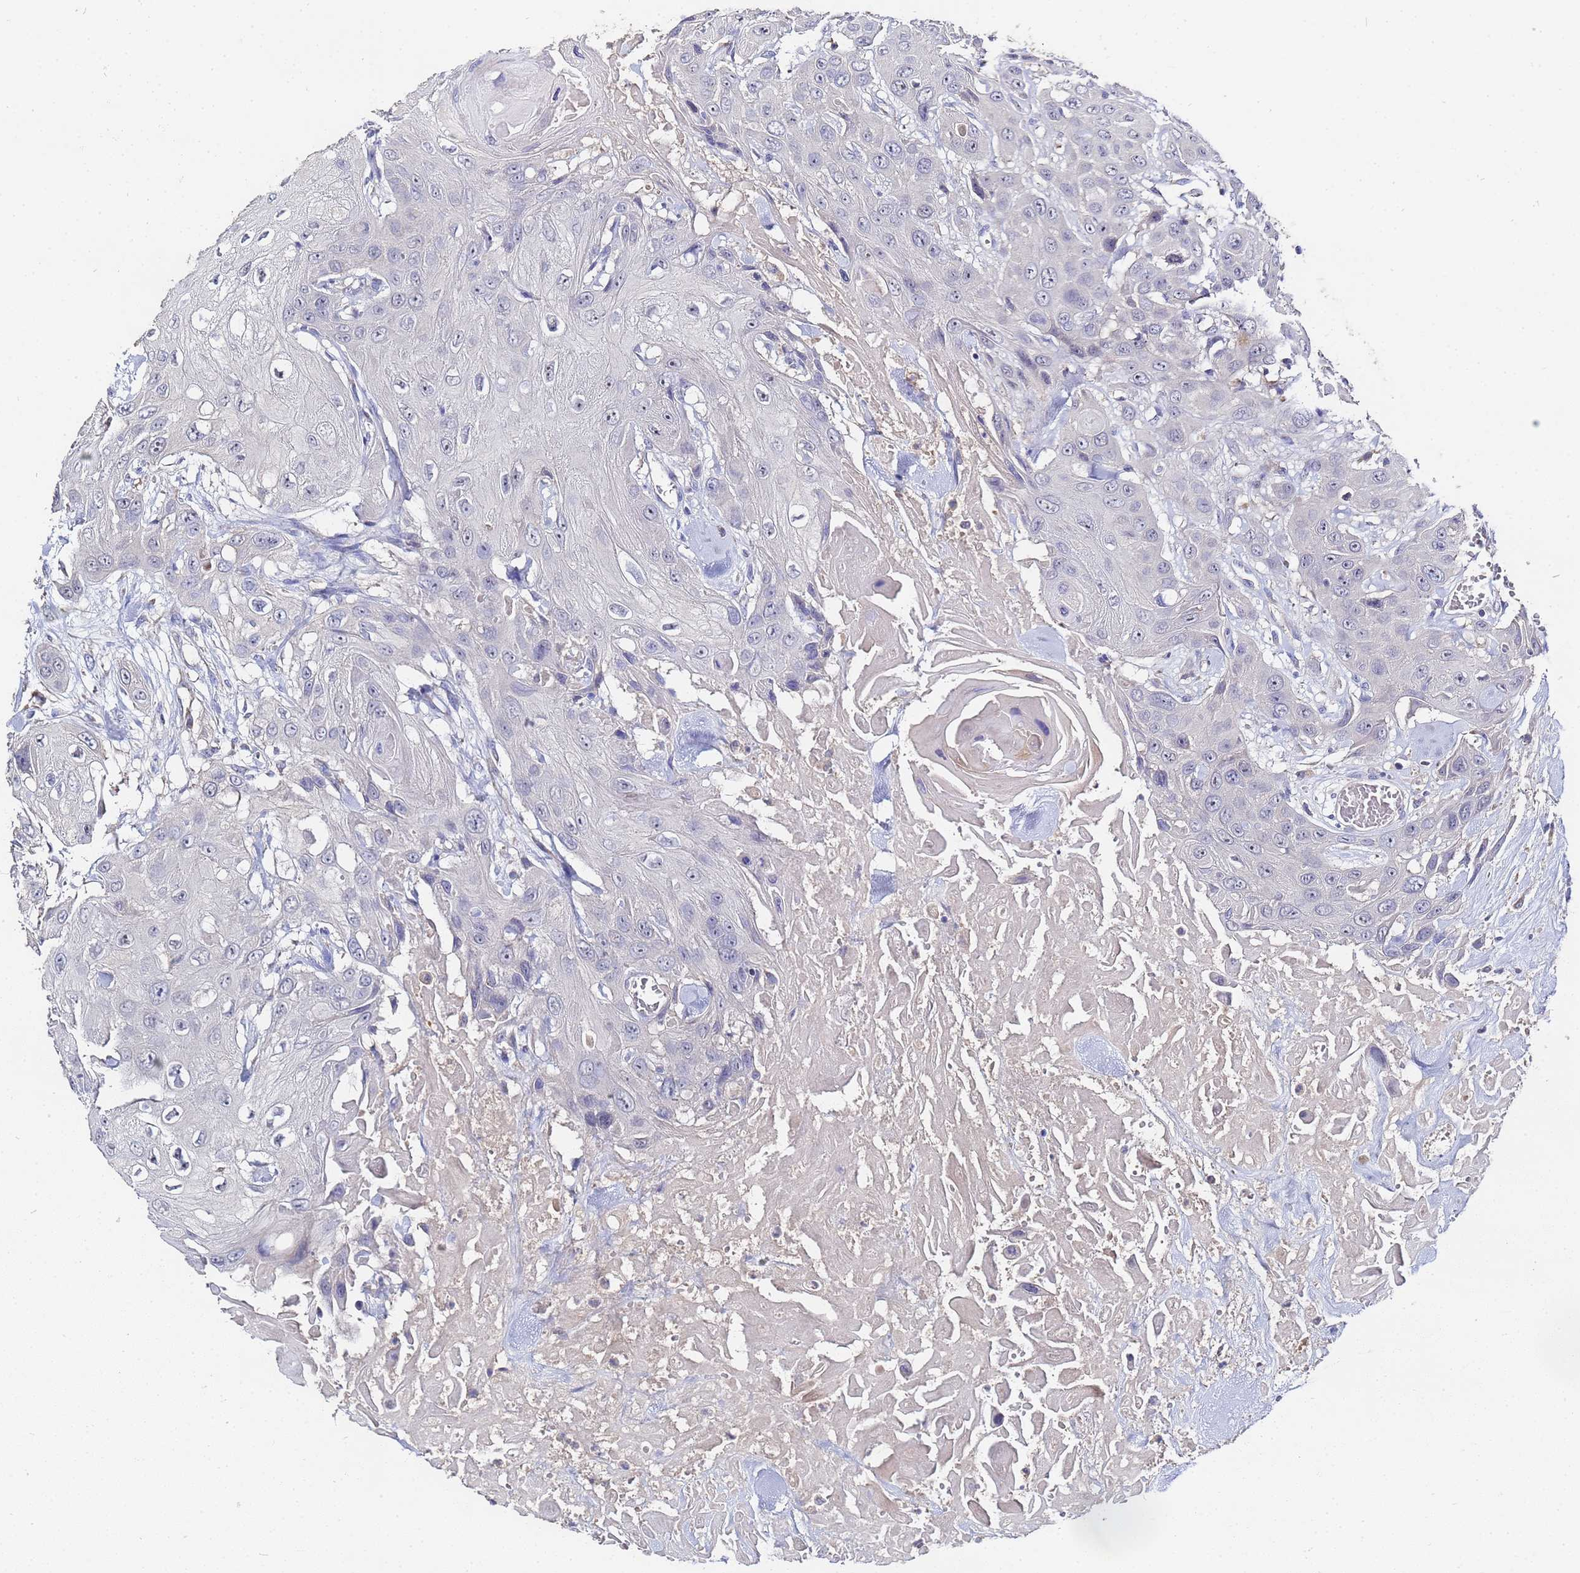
{"staining": {"intensity": "negative", "quantity": "none", "location": "none"}, "tissue": "head and neck cancer", "cell_type": "Tumor cells", "image_type": "cancer", "snomed": [{"axis": "morphology", "description": "Squamous cell carcinoma, NOS"}, {"axis": "topography", "description": "Head-Neck"}], "caption": "Head and neck squamous cell carcinoma was stained to show a protein in brown. There is no significant expression in tumor cells.", "gene": "TCP10L", "patient": {"sex": "male", "age": 81}}